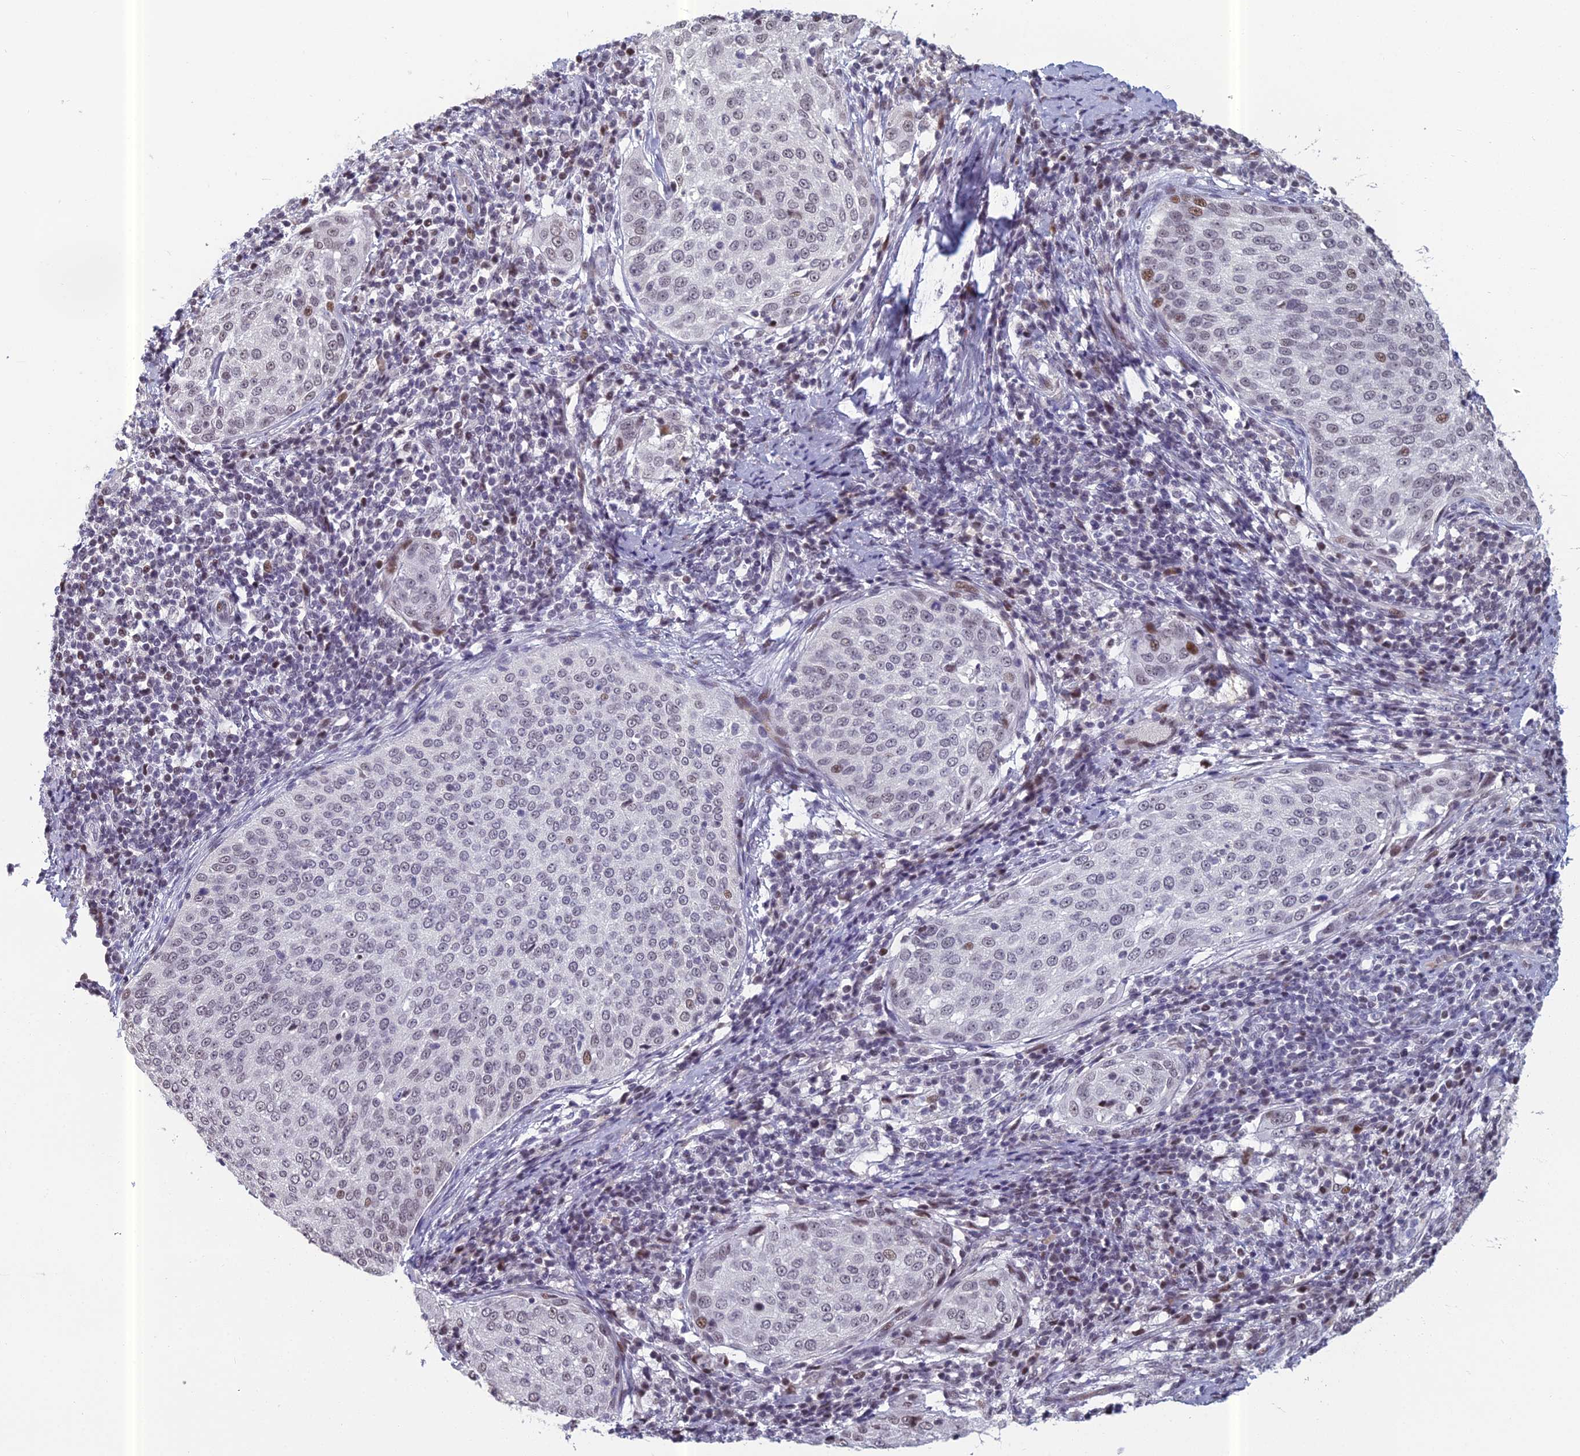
{"staining": {"intensity": "weak", "quantity": "<25%", "location": "nuclear"}, "tissue": "cervical cancer", "cell_type": "Tumor cells", "image_type": "cancer", "snomed": [{"axis": "morphology", "description": "Squamous cell carcinoma, NOS"}, {"axis": "topography", "description": "Cervix"}], "caption": "High power microscopy photomicrograph of an IHC image of squamous cell carcinoma (cervical), revealing no significant staining in tumor cells. (IHC, brightfield microscopy, high magnification).", "gene": "RGS17", "patient": {"sex": "female", "age": 57}}